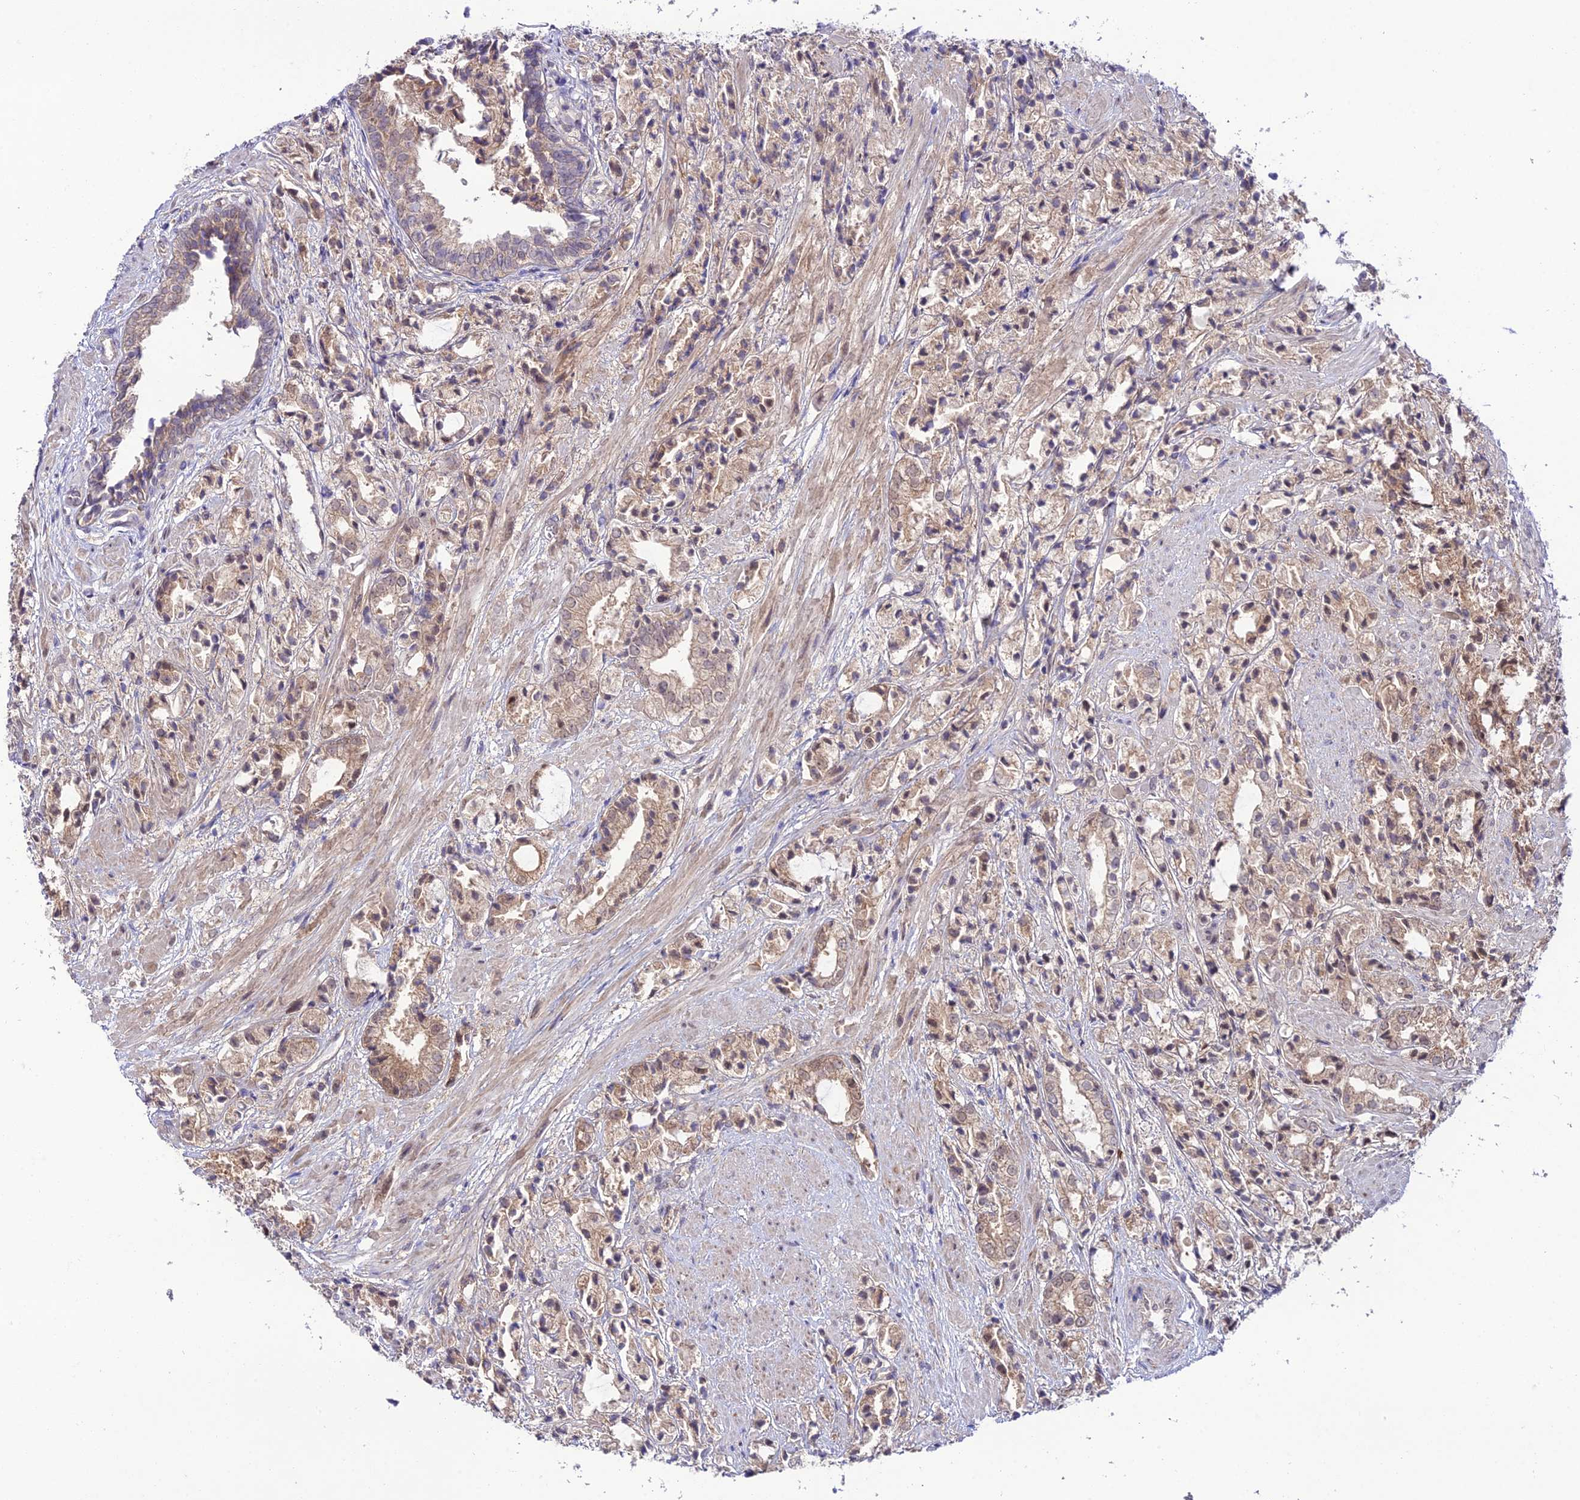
{"staining": {"intensity": "weak", "quantity": ">75%", "location": "cytoplasmic/membranous"}, "tissue": "prostate cancer", "cell_type": "Tumor cells", "image_type": "cancer", "snomed": [{"axis": "morphology", "description": "Adenocarcinoma, High grade"}, {"axis": "topography", "description": "Prostate"}], "caption": "Protein staining demonstrates weak cytoplasmic/membranous expression in about >75% of tumor cells in prostate cancer (high-grade adenocarcinoma). (DAB (3,3'-diaminobenzidine) = brown stain, brightfield microscopy at high magnification).", "gene": "TRIM40", "patient": {"sex": "male", "age": 50}}